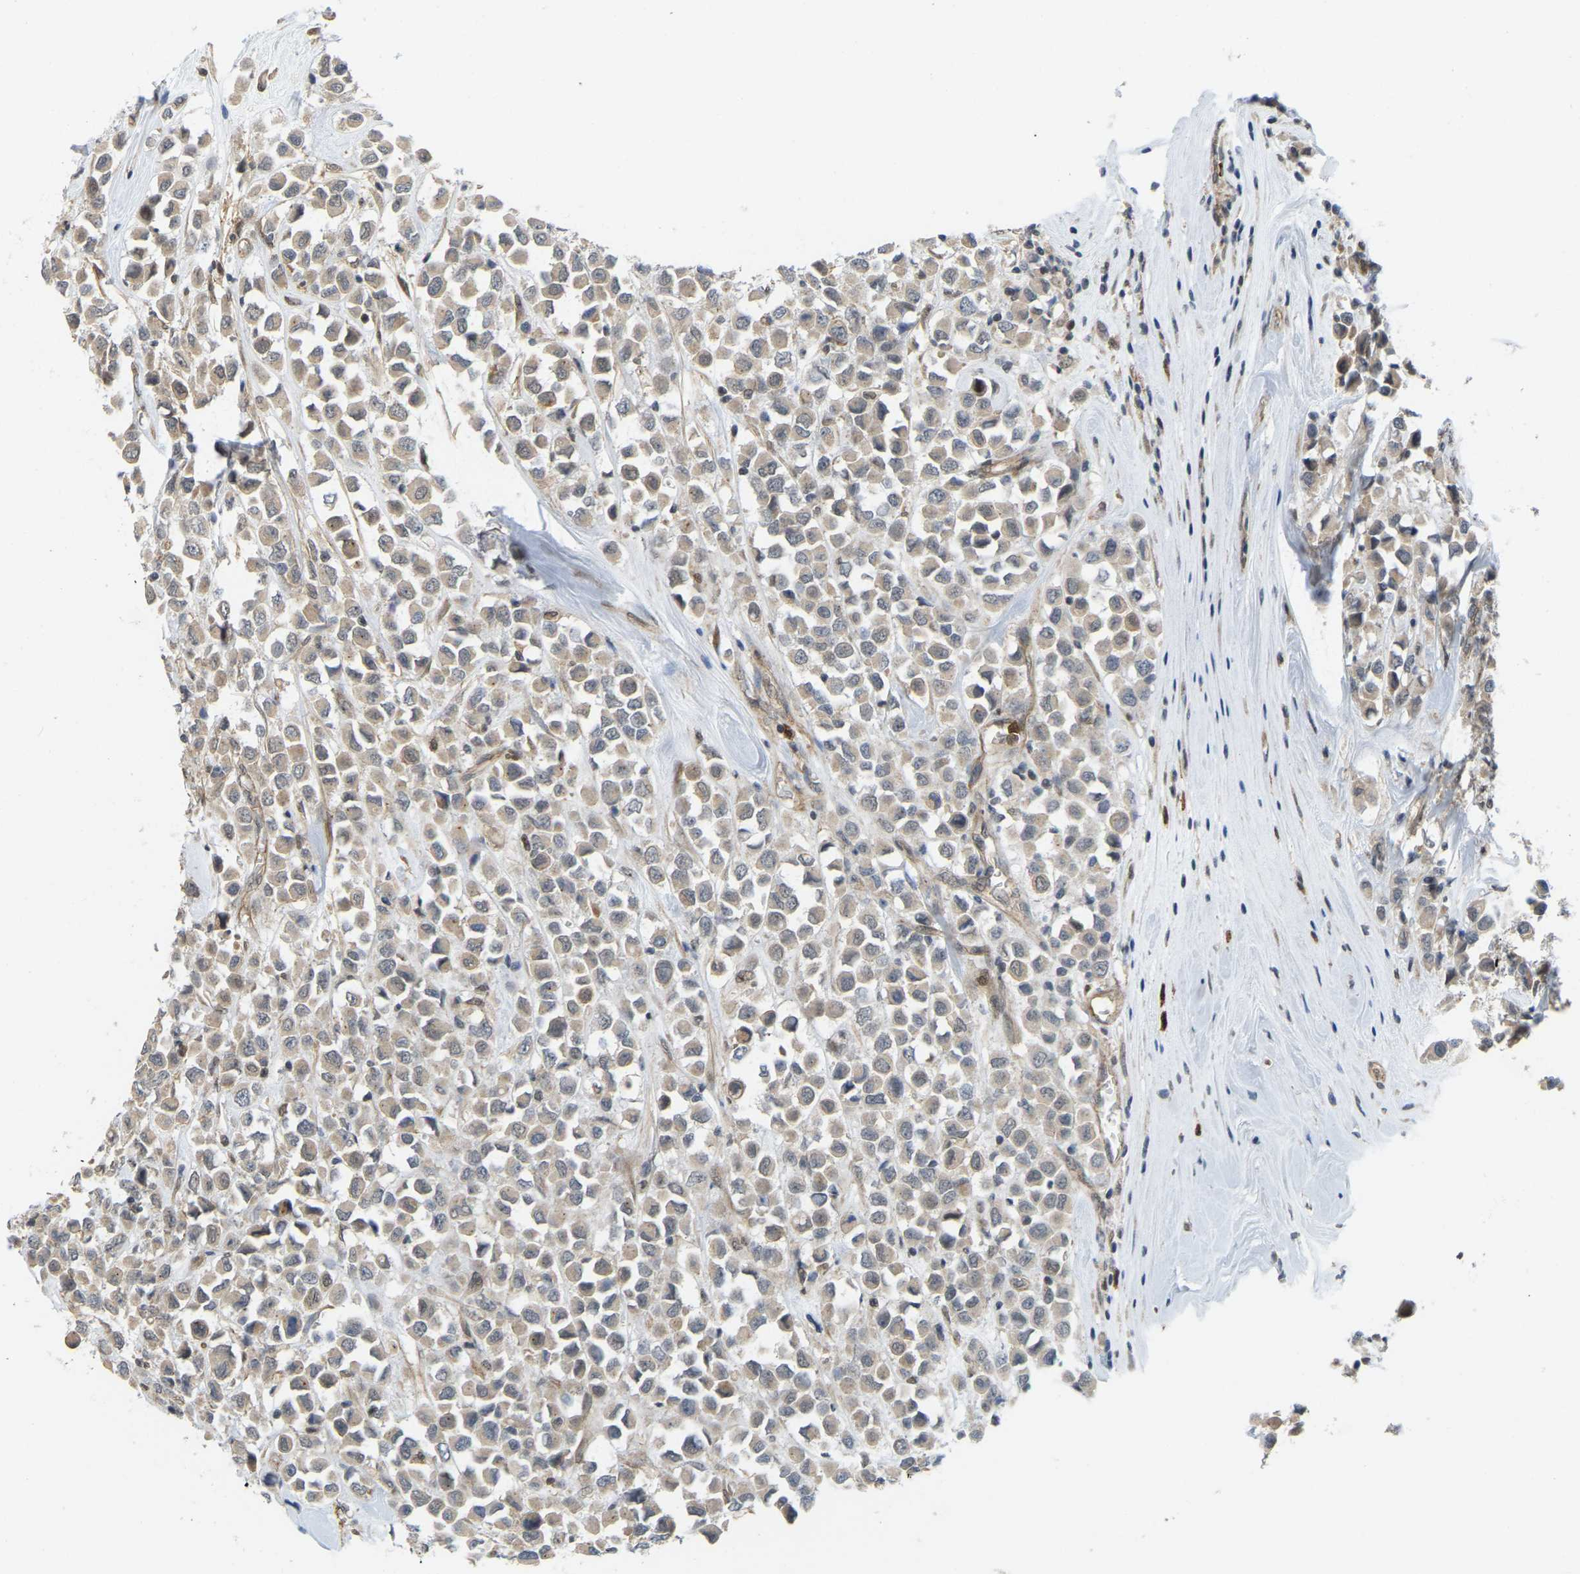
{"staining": {"intensity": "weak", "quantity": "25%-75%", "location": "cytoplasmic/membranous"}, "tissue": "breast cancer", "cell_type": "Tumor cells", "image_type": "cancer", "snomed": [{"axis": "morphology", "description": "Duct carcinoma"}, {"axis": "topography", "description": "Breast"}], "caption": "Immunohistochemical staining of breast cancer exhibits low levels of weak cytoplasmic/membranous protein expression in about 25%-75% of tumor cells.", "gene": "SERPINB5", "patient": {"sex": "female", "age": 61}}